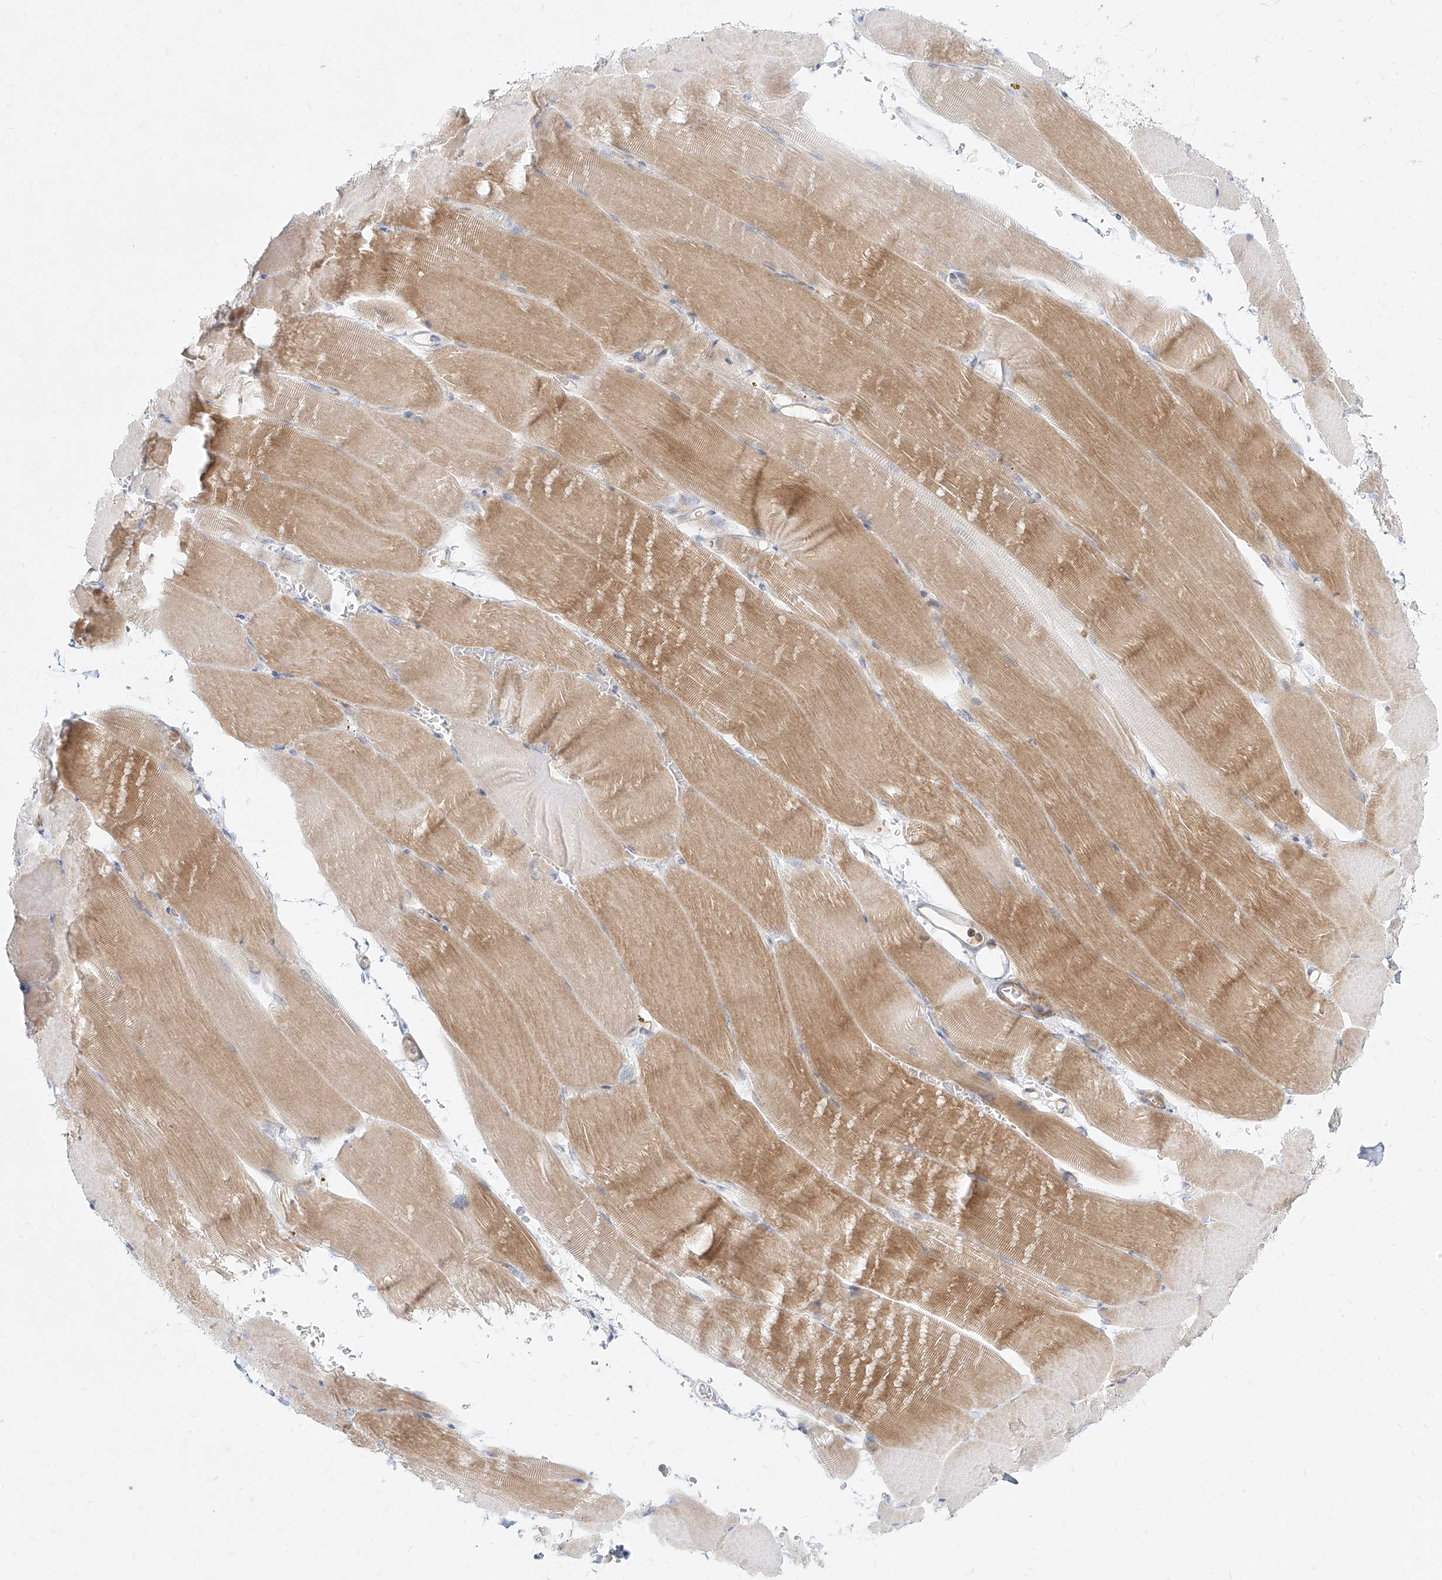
{"staining": {"intensity": "moderate", "quantity": "25%-75%", "location": "cytoplasmic/membranous"}, "tissue": "skeletal muscle", "cell_type": "Myocytes", "image_type": "normal", "snomed": [{"axis": "morphology", "description": "Normal tissue, NOS"}, {"axis": "topography", "description": "Skeletal muscle"}, {"axis": "topography", "description": "Parathyroid gland"}], "caption": "A photomicrograph of skeletal muscle stained for a protein shows moderate cytoplasmic/membranous brown staining in myocytes.", "gene": "SLC2A12", "patient": {"sex": "female", "age": 37}}